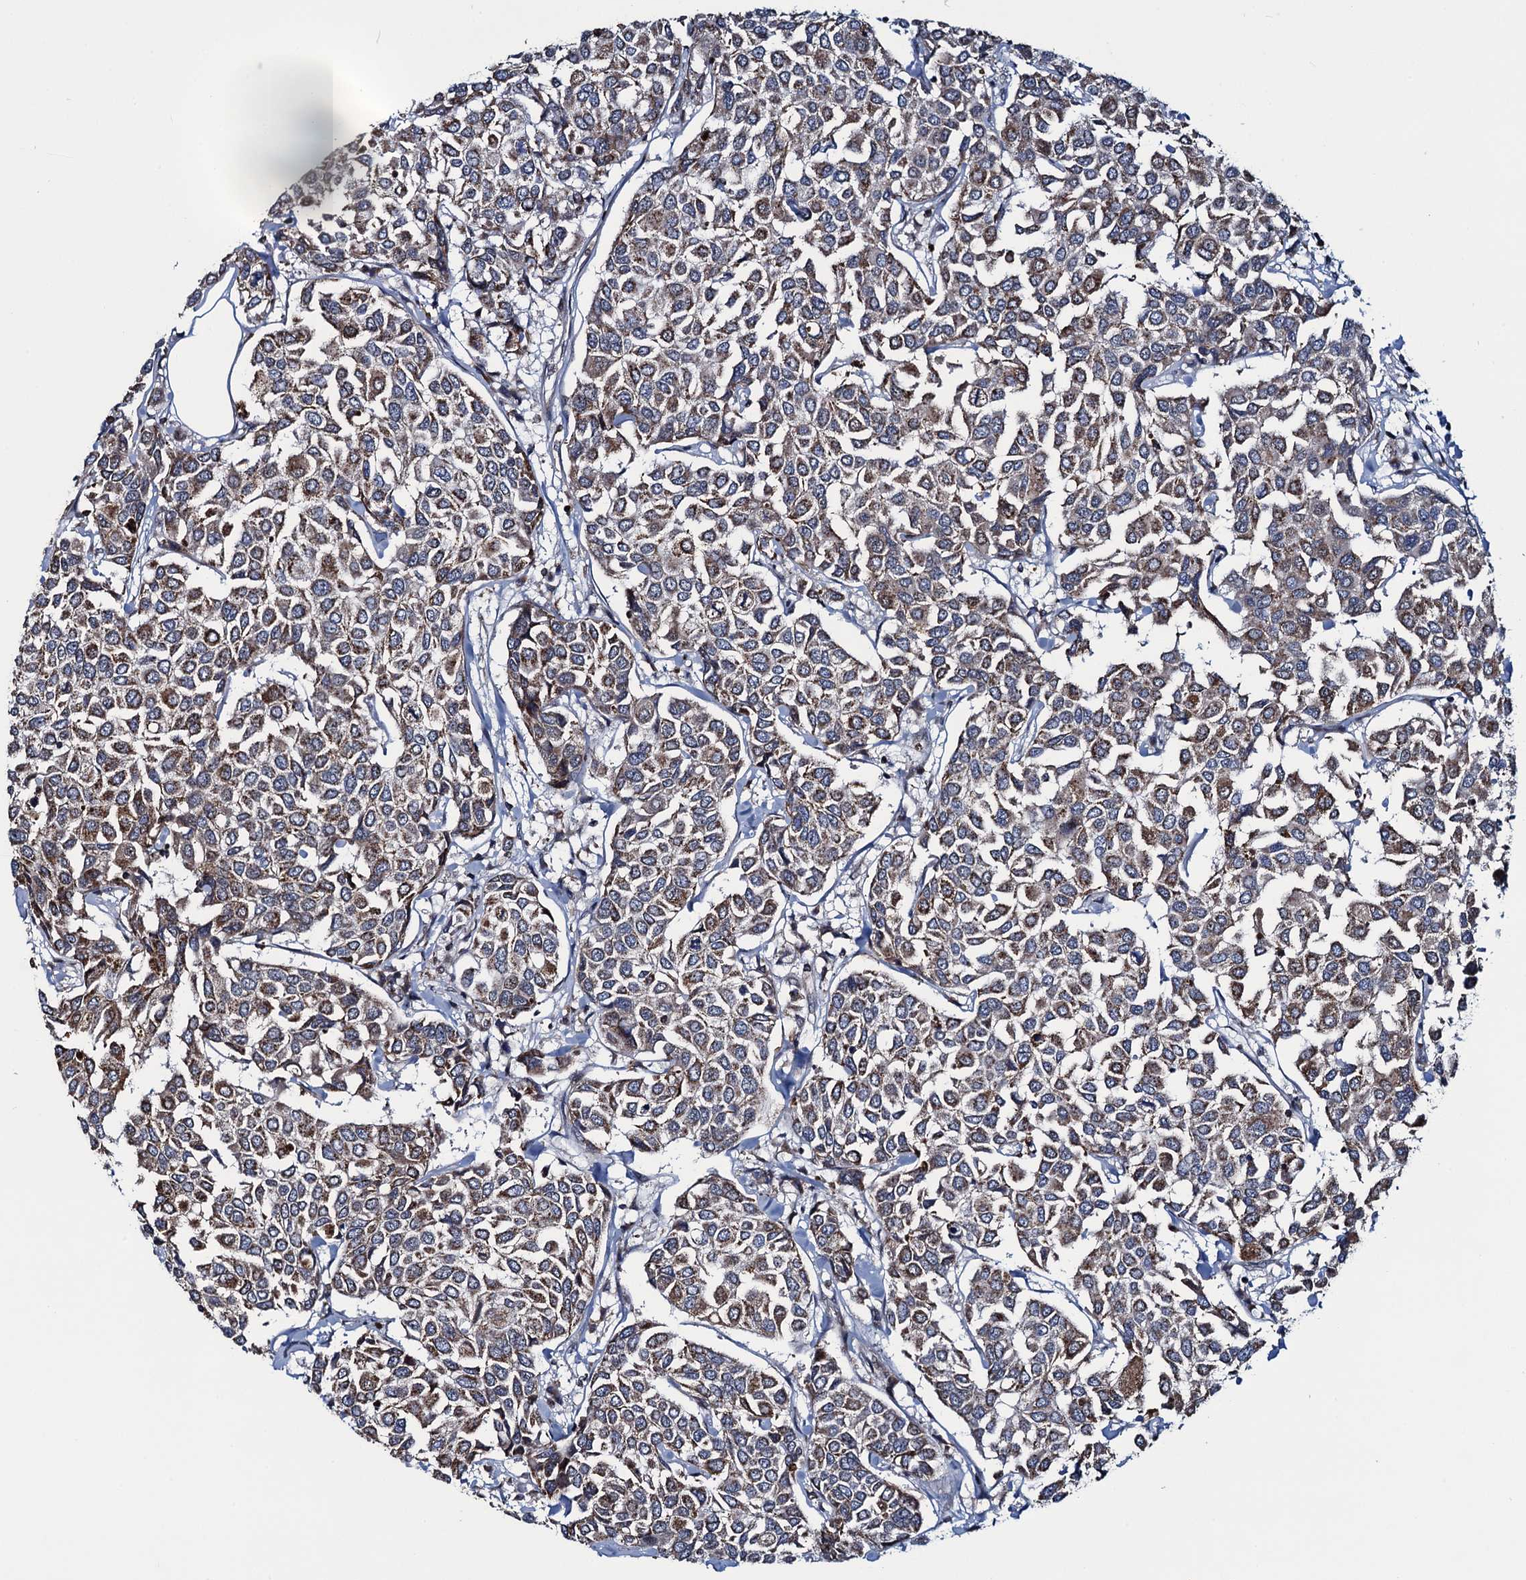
{"staining": {"intensity": "moderate", "quantity": ">75%", "location": "cytoplasmic/membranous"}, "tissue": "breast cancer", "cell_type": "Tumor cells", "image_type": "cancer", "snomed": [{"axis": "morphology", "description": "Duct carcinoma"}, {"axis": "topography", "description": "Breast"}], "caption": "Moderate cytoplasmic/membranous staining for a protein is appreciated in about >75% of tumor cells of breast invasive ductal carcinoma using immunohistochemistry.", "gene": "CCDC102A", "patient": {"sex": "female", "age": 55}}